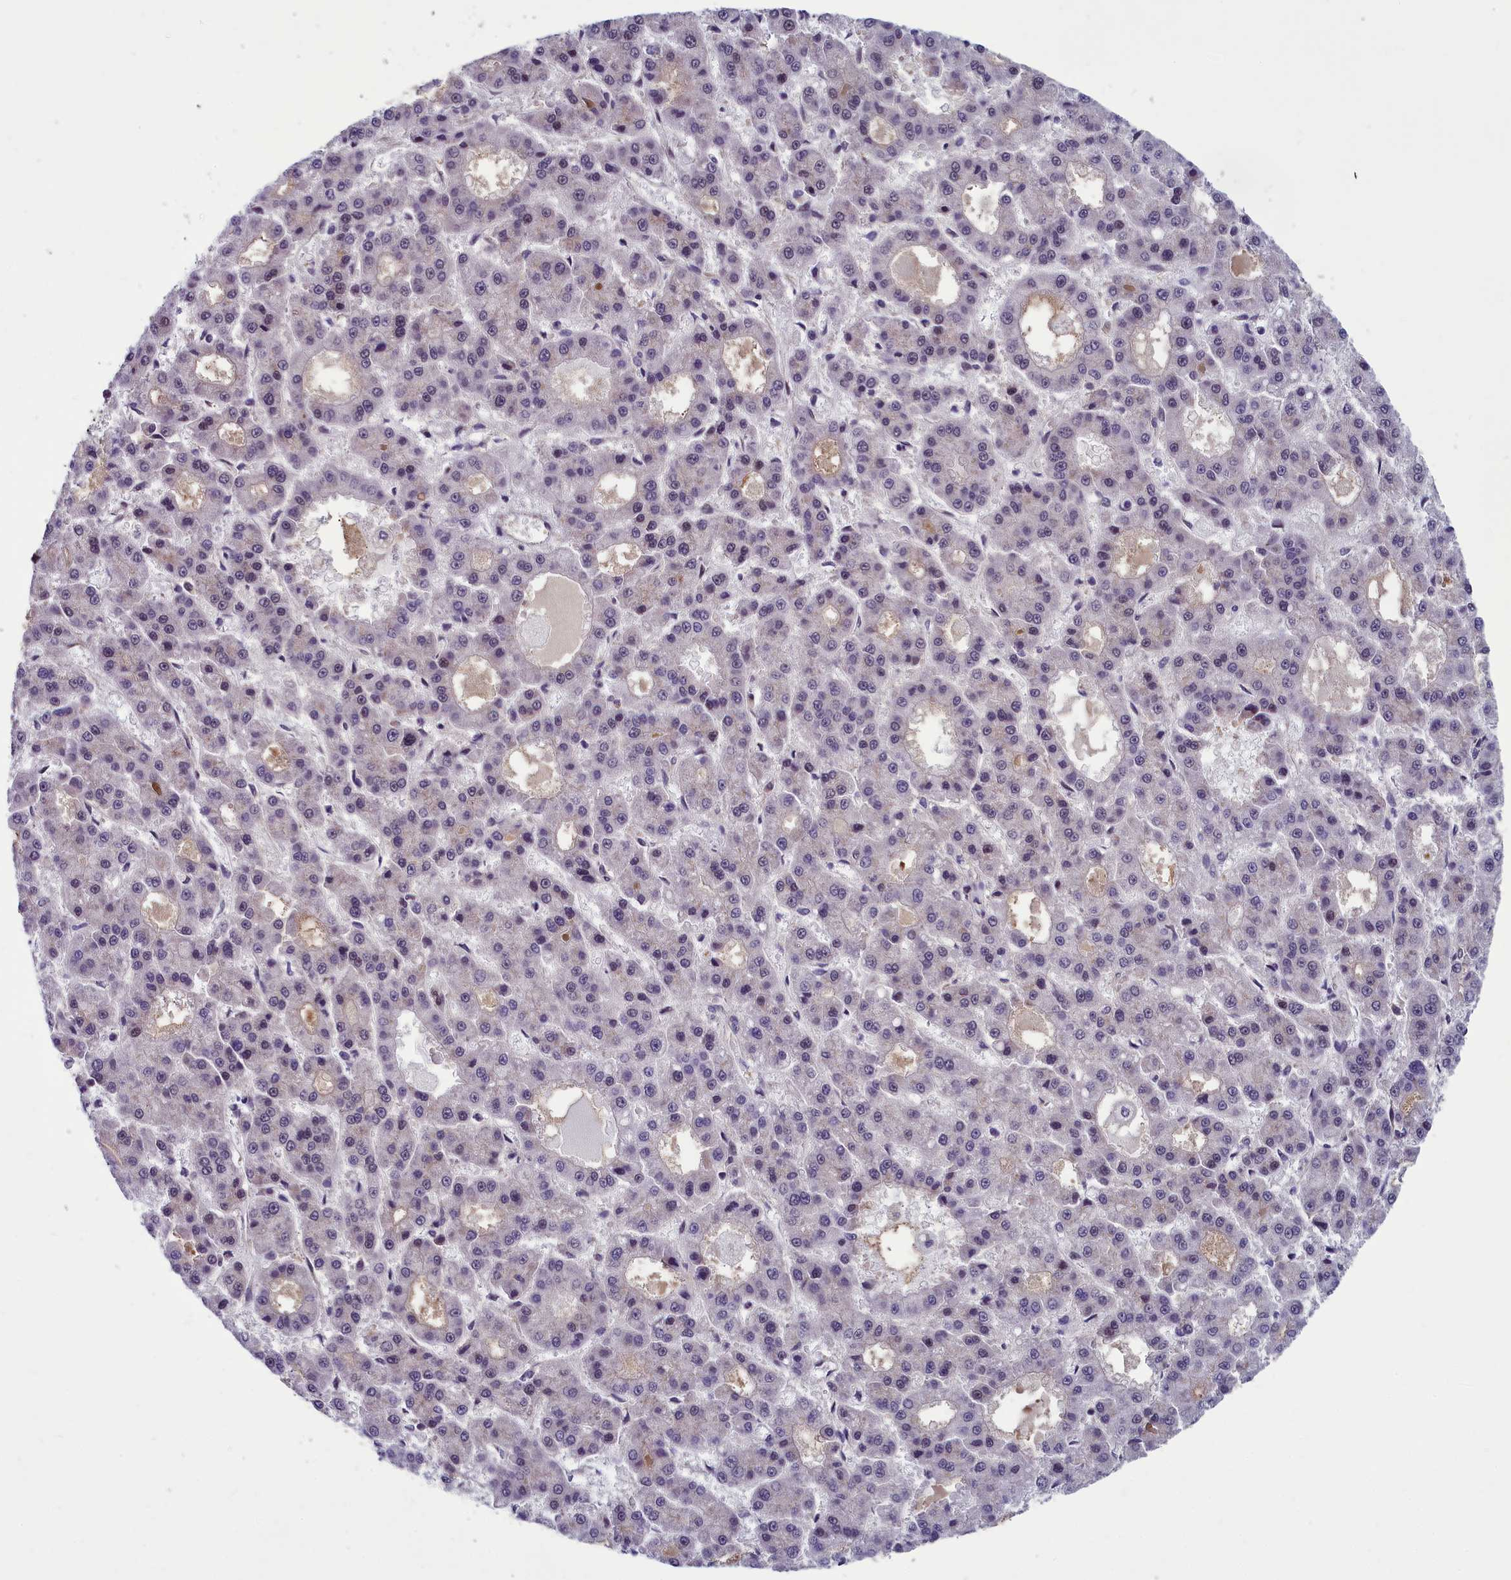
{"staining": {"intensity": "weak", "quantity": "<25%", "location": "nuclear"}, "tissue": "liver cancer", "cell_type": "Tumor cells", "image_type": "cancer", "snomed": [{"axis": "morphology", "description": "Carcinoma, Hepatocellular, NOS"}, {"axis": "topography", "description": "Liver"}], "caption": "High magnification brightfield microscopy of liver cancer (hepatocellular carcinoma) stained with DAB (3,3'-diaminobenzidine) (brown) and counterstained with hematoxylin (blue): tumor cells show no significant staining.", "gene": "ABCC8", "patient": {"sex": "male", "age": 70}}